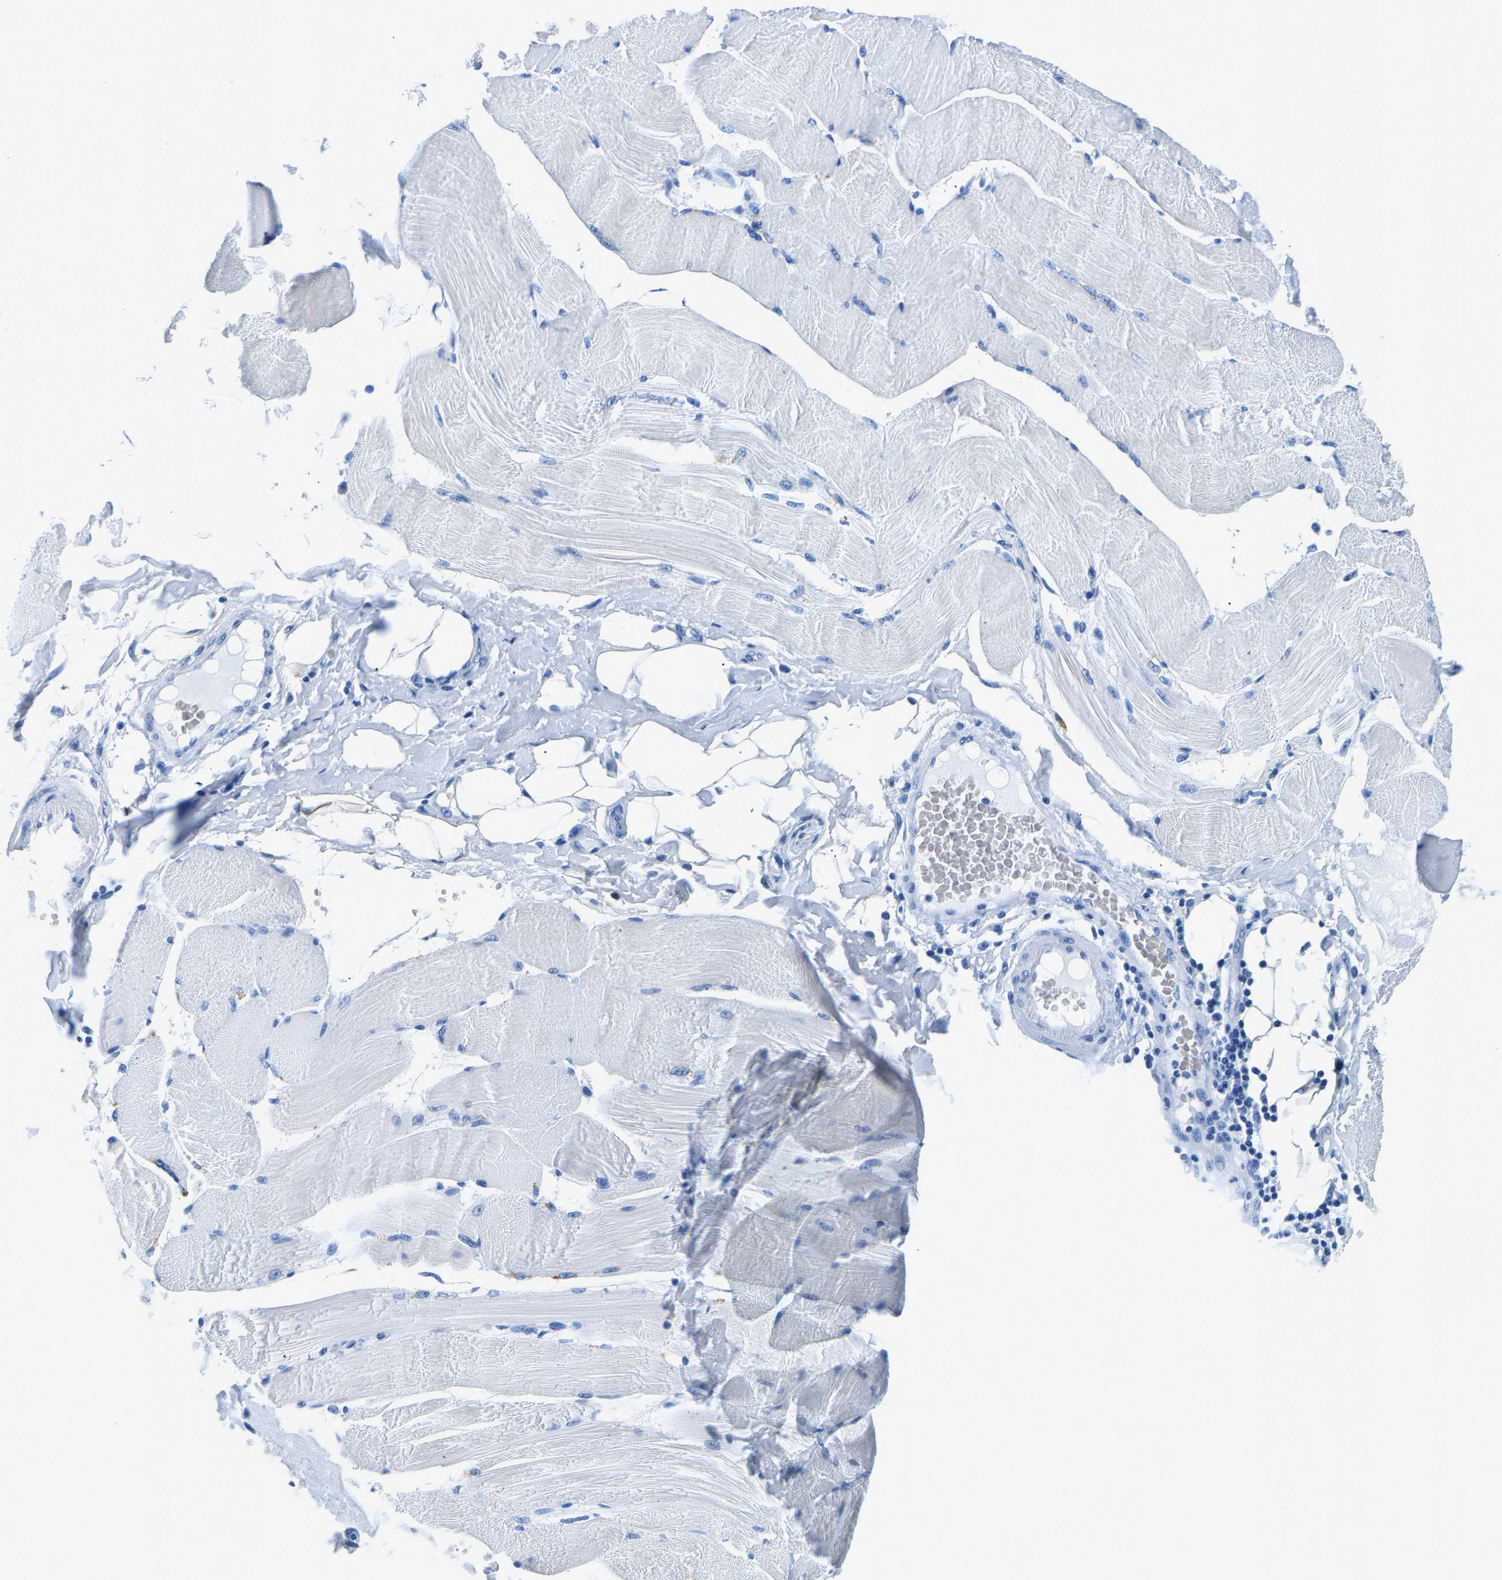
{"staining": {"intensity": "negative", "quantity": "none", "location": "none"}, "tissue": "skeletal muscle", "cell_type": "Myocytes", "image_type": "normal", "snomed": [{"axis": "morphology", "description": "Normal tissue, NOS"}, {"axis": "topography", "description": "Skin"}, {"axis": "topography", "description": "Skeletal muscle"}], "caption": "This histopathology image is of unremarkable skeletal muscle stained with immunohistochemistry to label a protein in brown with the nuclei are counter-stained blue. There is no positivity in myocytes.", "gene": "CPS1", "patient": {"sex": "male", "age": 83}}